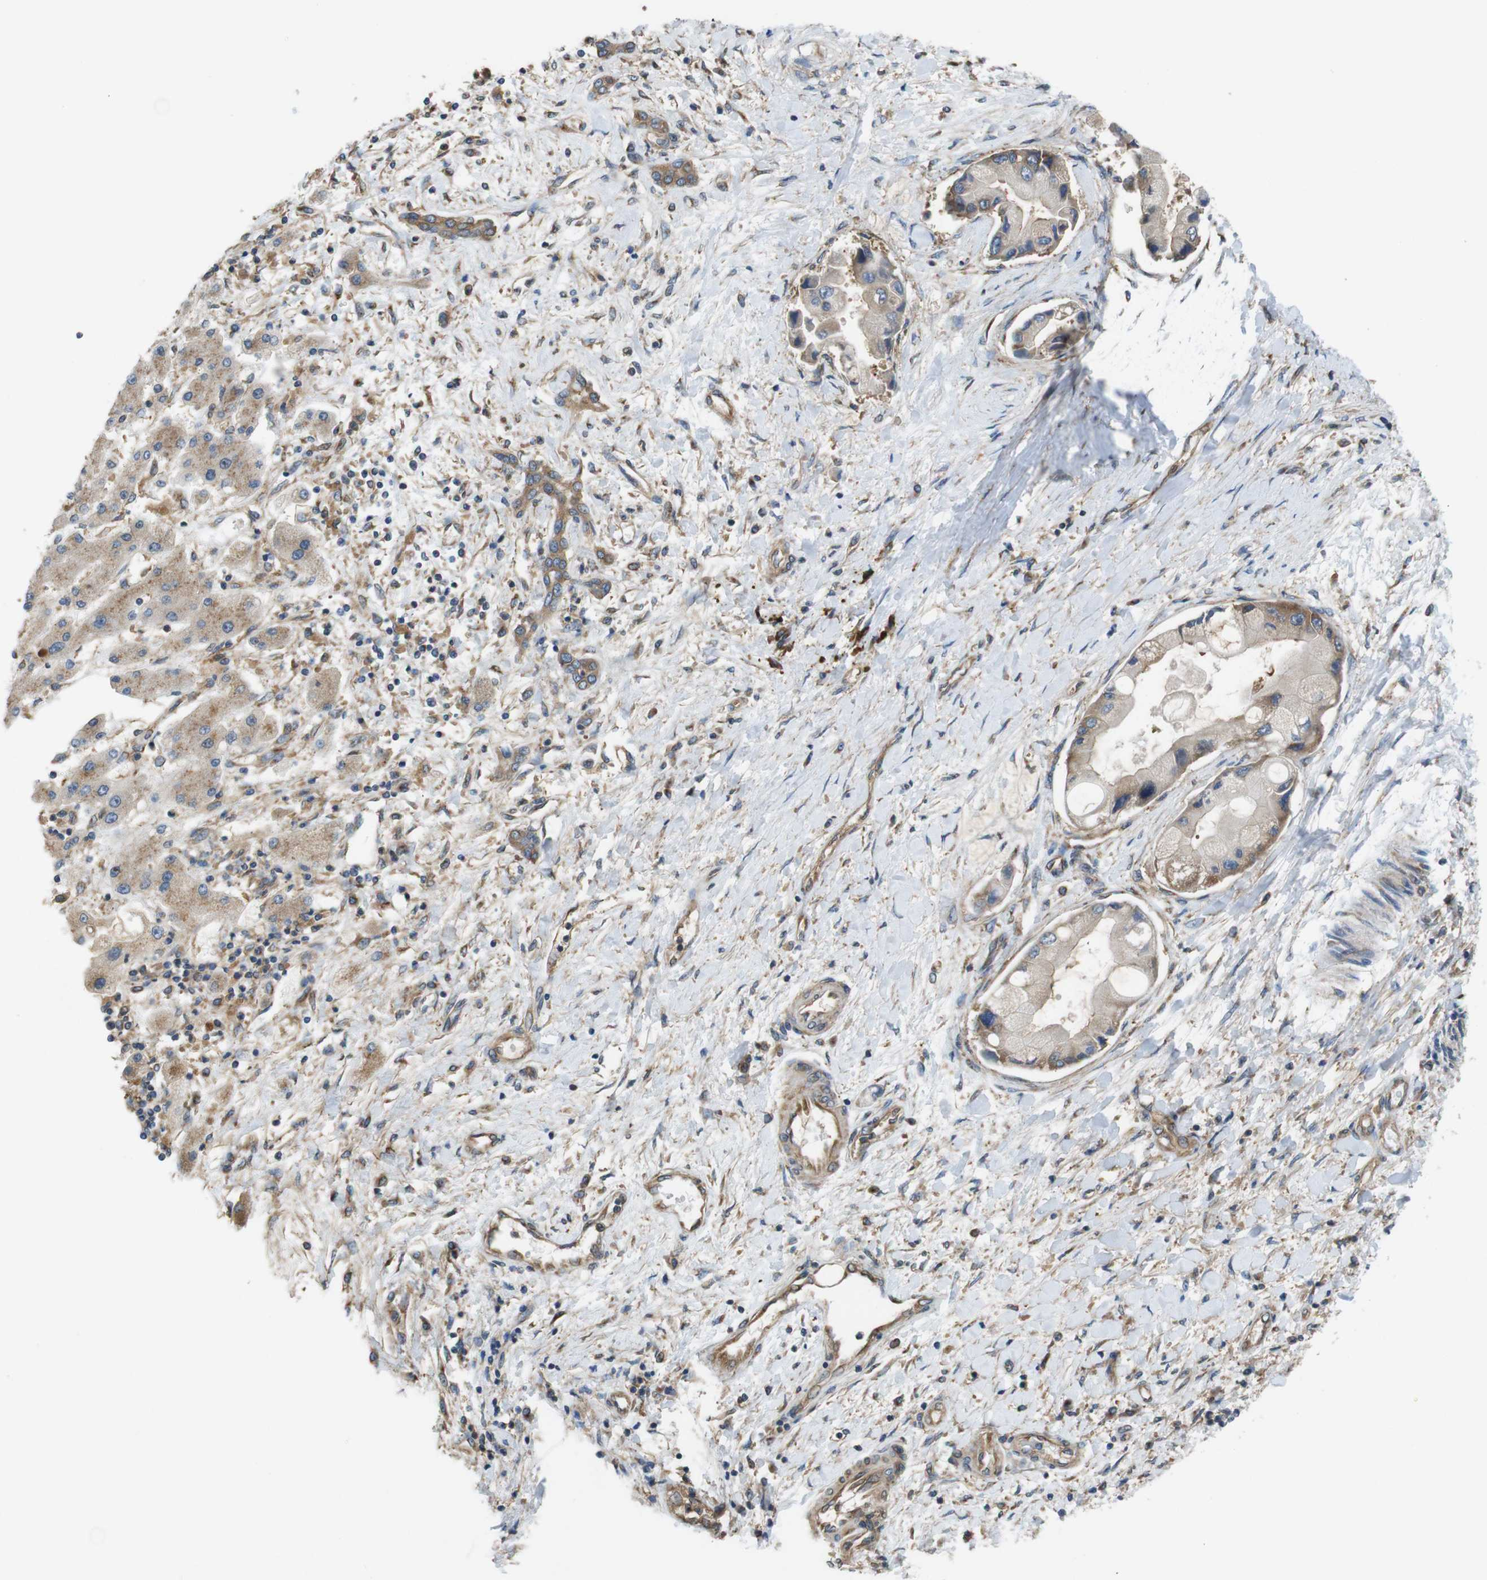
{"staining": {"intensity": "weak", "quantity": ">75%", "location": "cytoplasmic/membranous"}, "tissue": "liver cancer", "cell_type": "Tumor cells", "image_type": "cancer", "snomed": [{"axis": "morphology", "description": "Cholangiocarcinoma"}, {"axis": "topography", "description": "Liver"}], "caption": "Protein staining reveals weak cytoplasmic/membranous positivity in approximately >75% of tumor cells in liver cholangiocarcinoma.", "gene": "DCTN1", "patient": {"sex": "male", "age": 50}}